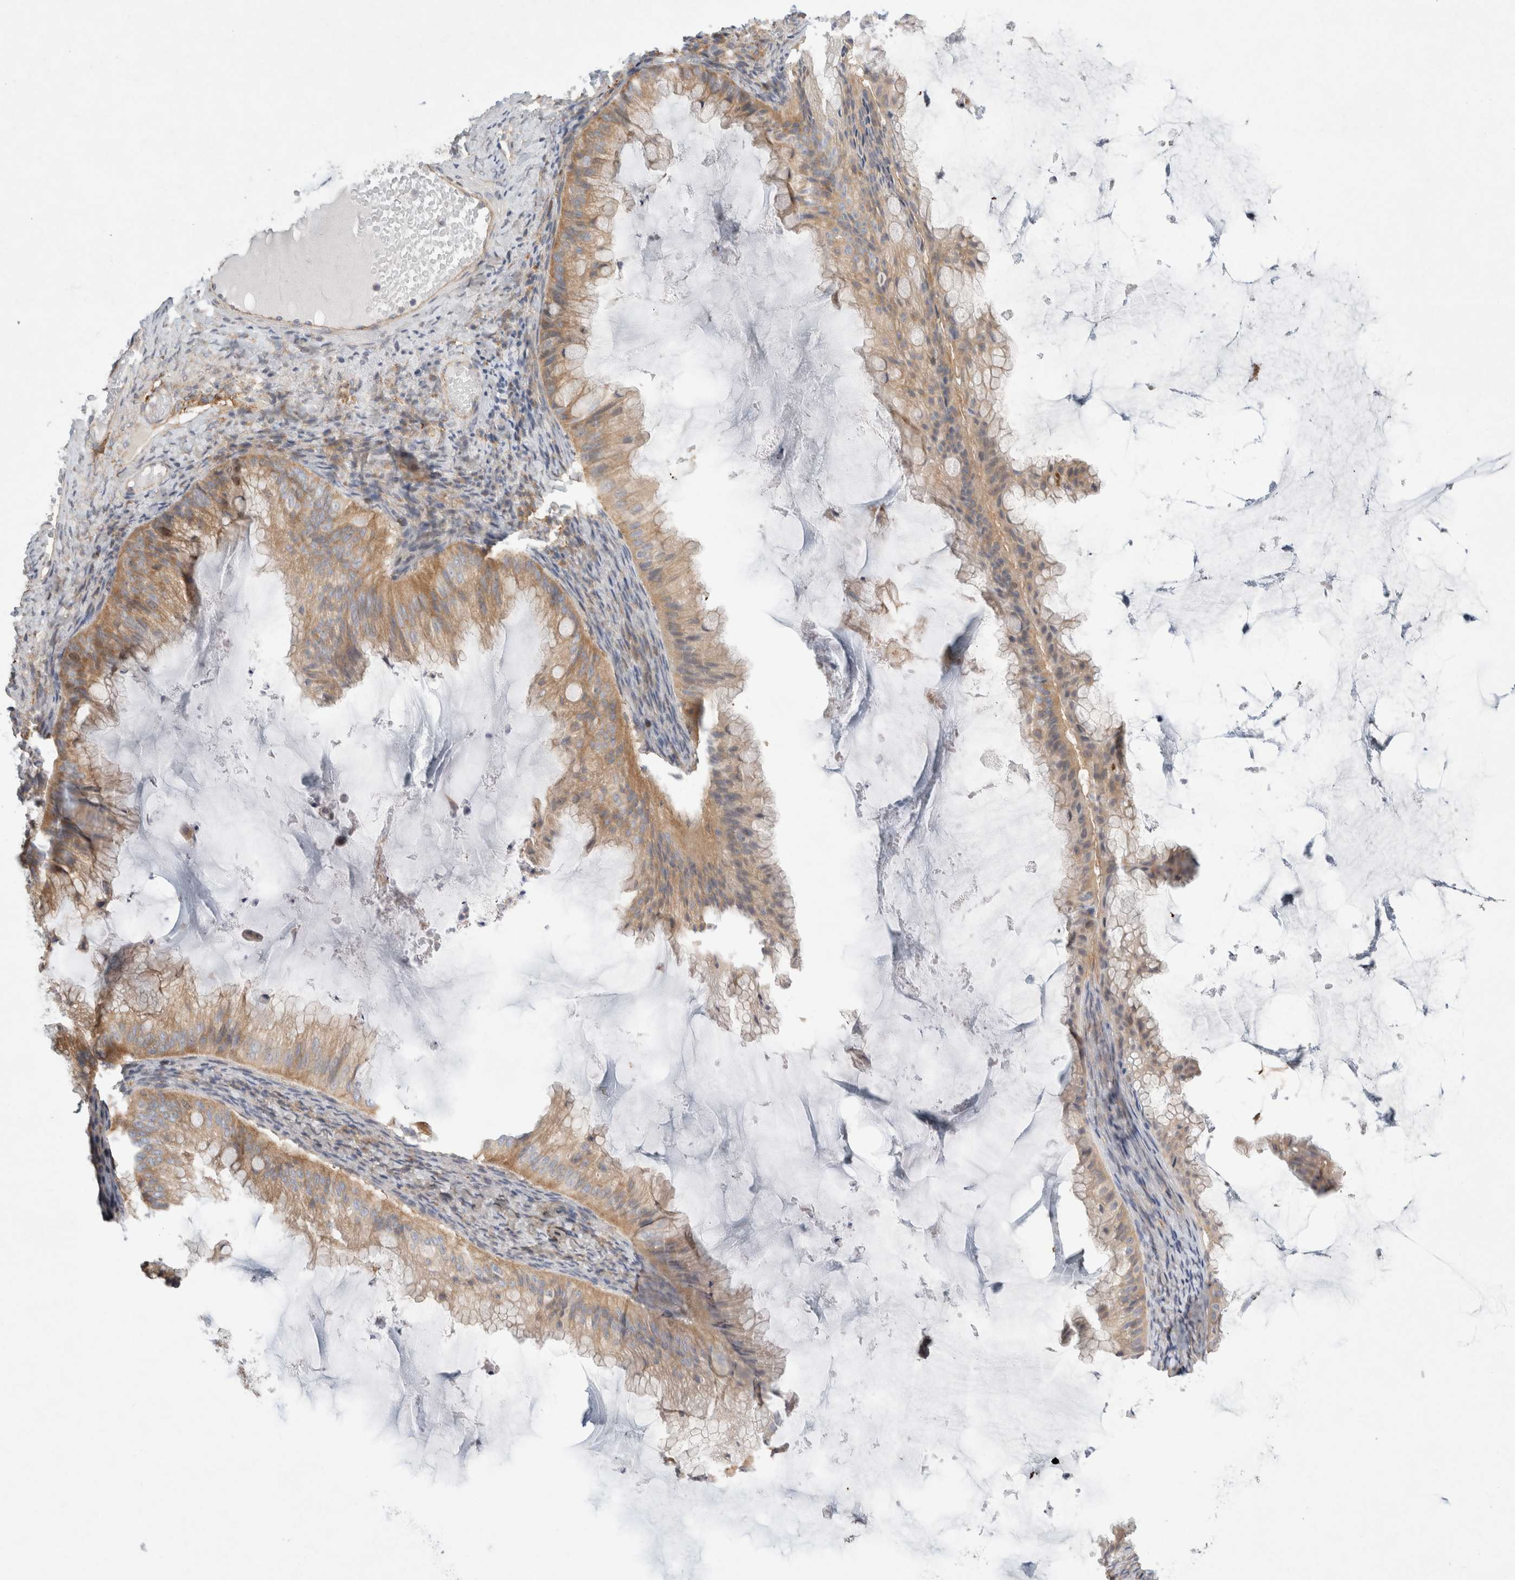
{"staining": {"intensity": "moderate", "quantity": ">75%", "location": "cytoplasmic/membranous"}, "tissue": "ovarian cancer", "cell_type": "Tumor cells", "image_type": "cancer", "snomed": [{"axis": "morphology", "description": "Cystadenocarcinoma, mucinous, NOS"}, {"axis": "topography", "description": "Ovary"}], "caption": "Tumor cells display moderate cytoplasmic/membranous staining in approximately >75% of cells in ovarian cancer.", "gene": "CDCA7L", "patient": {"sex": "female", "age": 61}}